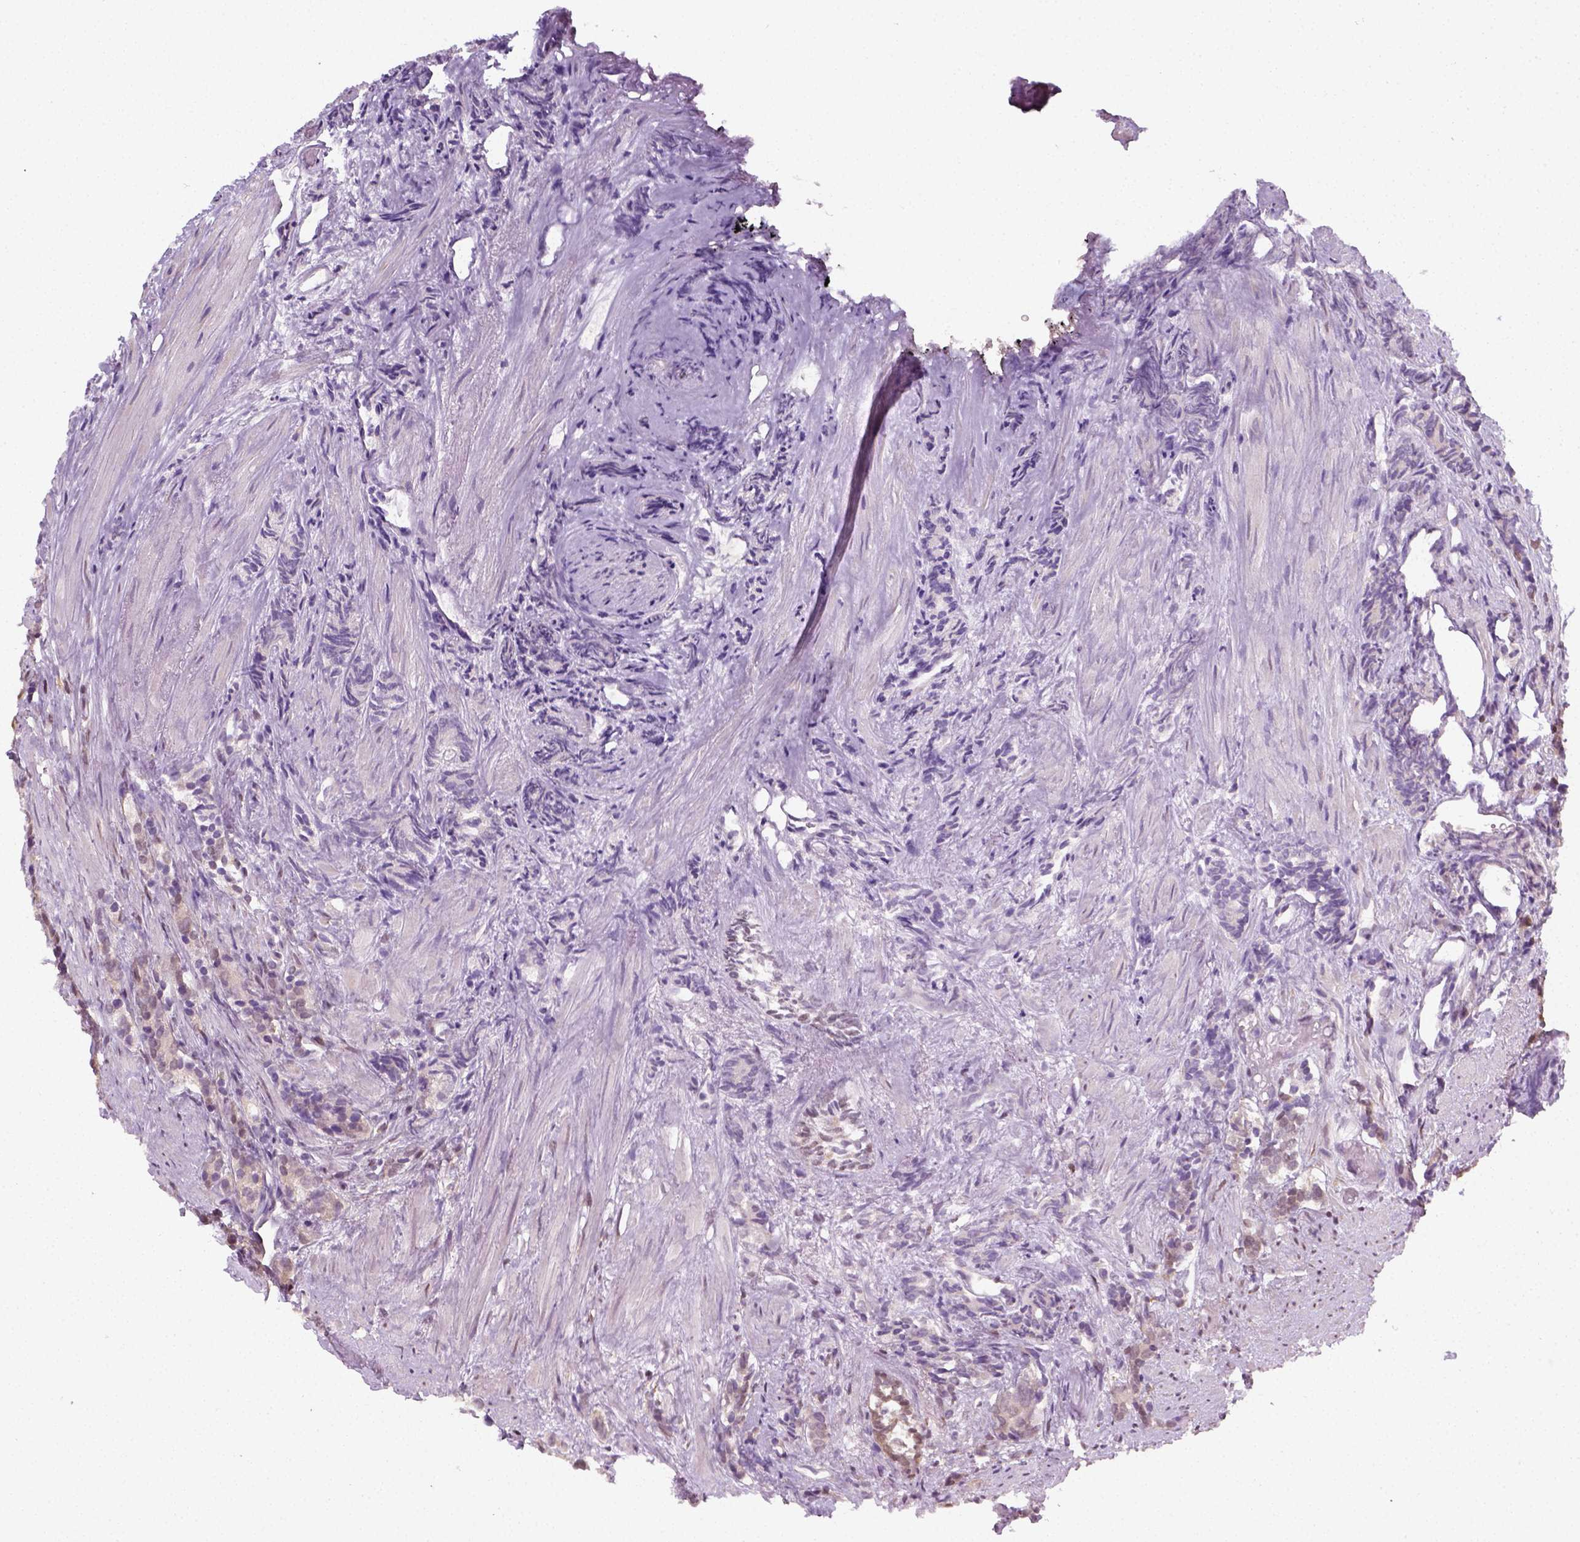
{"staining": {"intensity": "moderate", "quantity": "<25%", "location": "nuclear"}, "tissue": "prostate cancer", "cell_type": "Tumor cells", "image_type": "cancer", "snomed": [{"axis": "morphology", "description": "Adenocarcinoma, High grade"}, {"axis": "topography", "description": "Prostate"}], "caption": "This is a histology image of immunohistochemistry staining of prostate cancer, which shows moderate expression in the nuclear of tumor cells.", "gene": "C1orf112", "patient": {"sex": "male", "age": 84}}